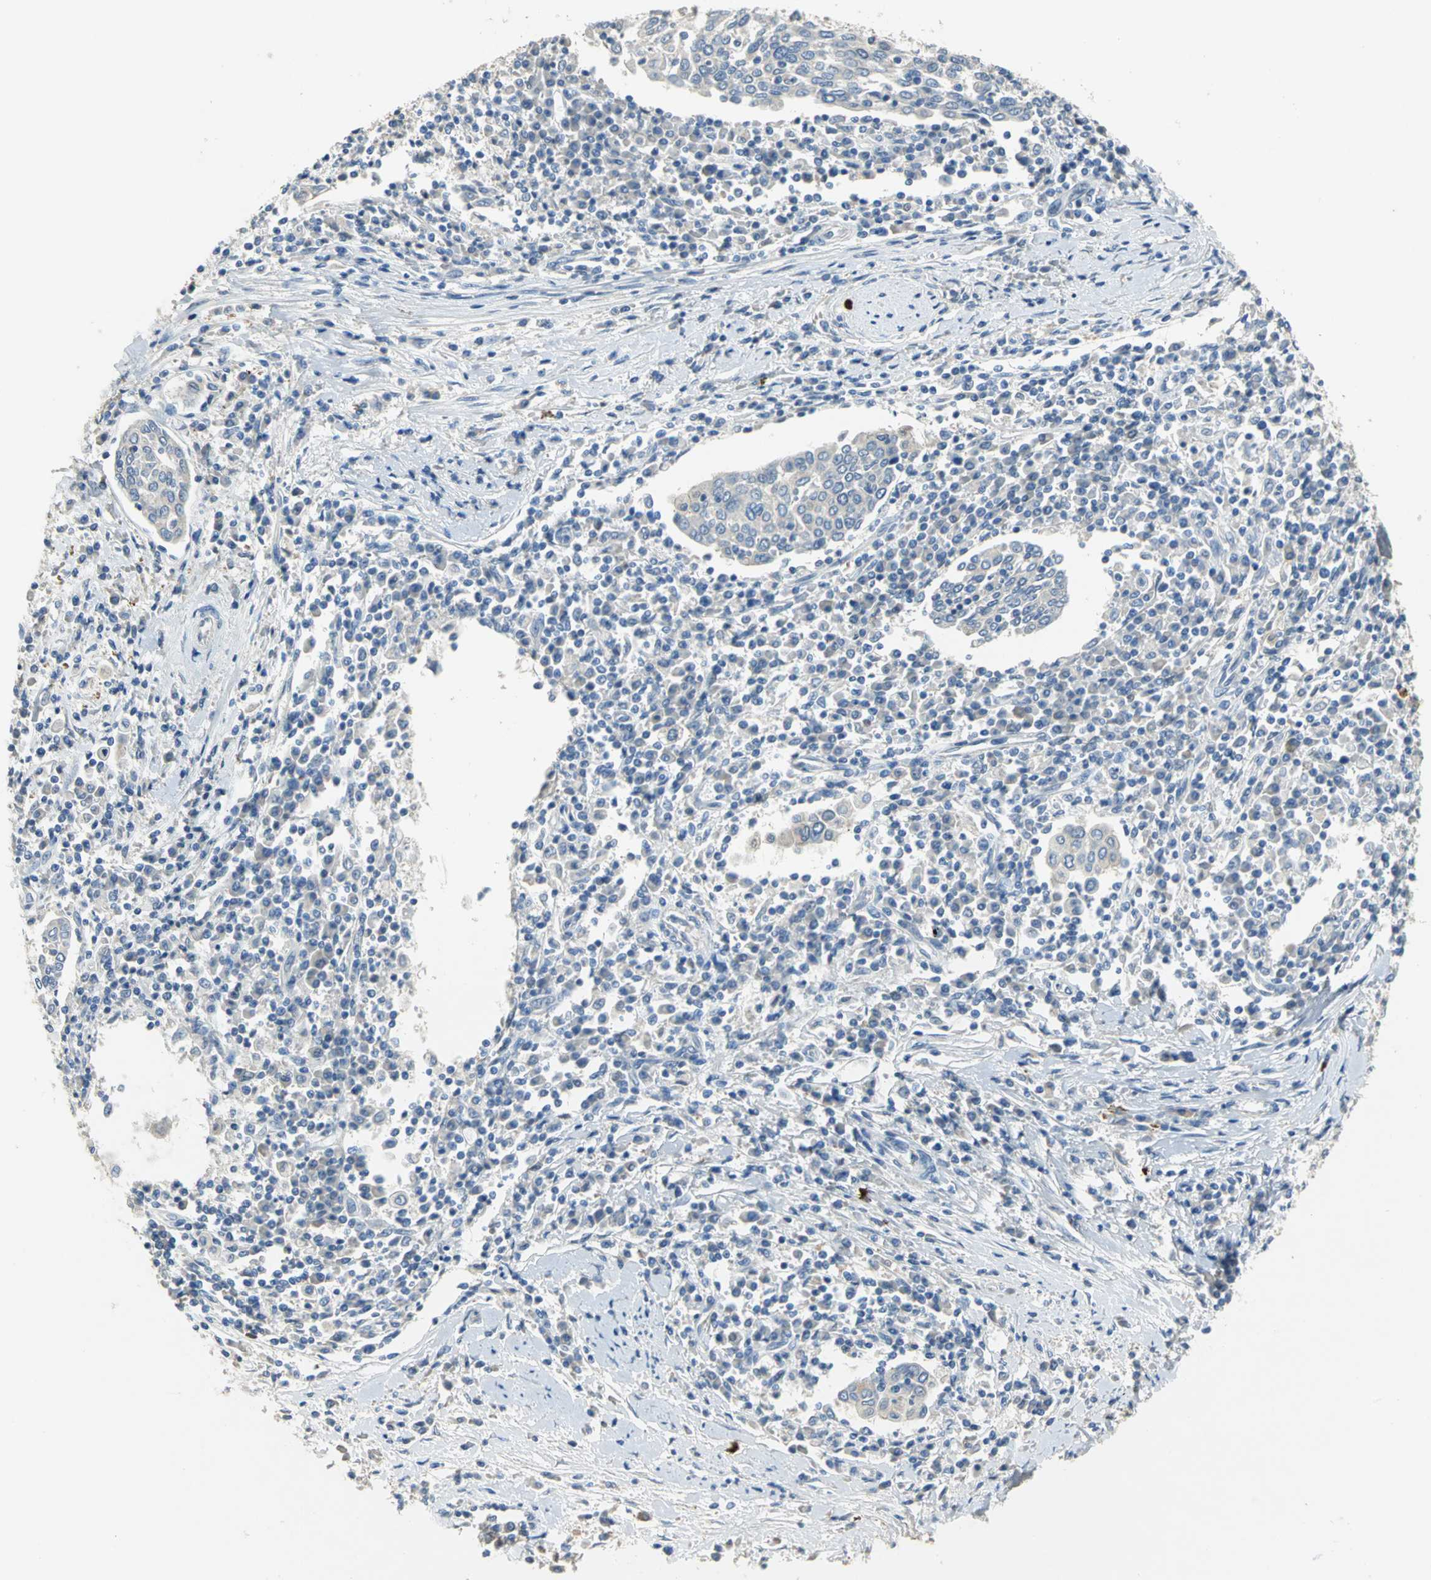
{"staining": {"intensity": "negative", "quantity": "none", "location": "none"}, "tissue": "cervical cancer", "cell_type": "Tumor cells", "image_type": "cancer", "snomed": [{"axis": "morphology", "description": "Squamous cell carcinoma, NOS"}, {"axis": "topography", "description": "Cervix"}], "caption": "The photomicrograph displays no significant expression in tumor cells of squamous cell carcinoma (cervical).", "gene": "IL17RB", "patient": {"sex": "female", "age": 40}}